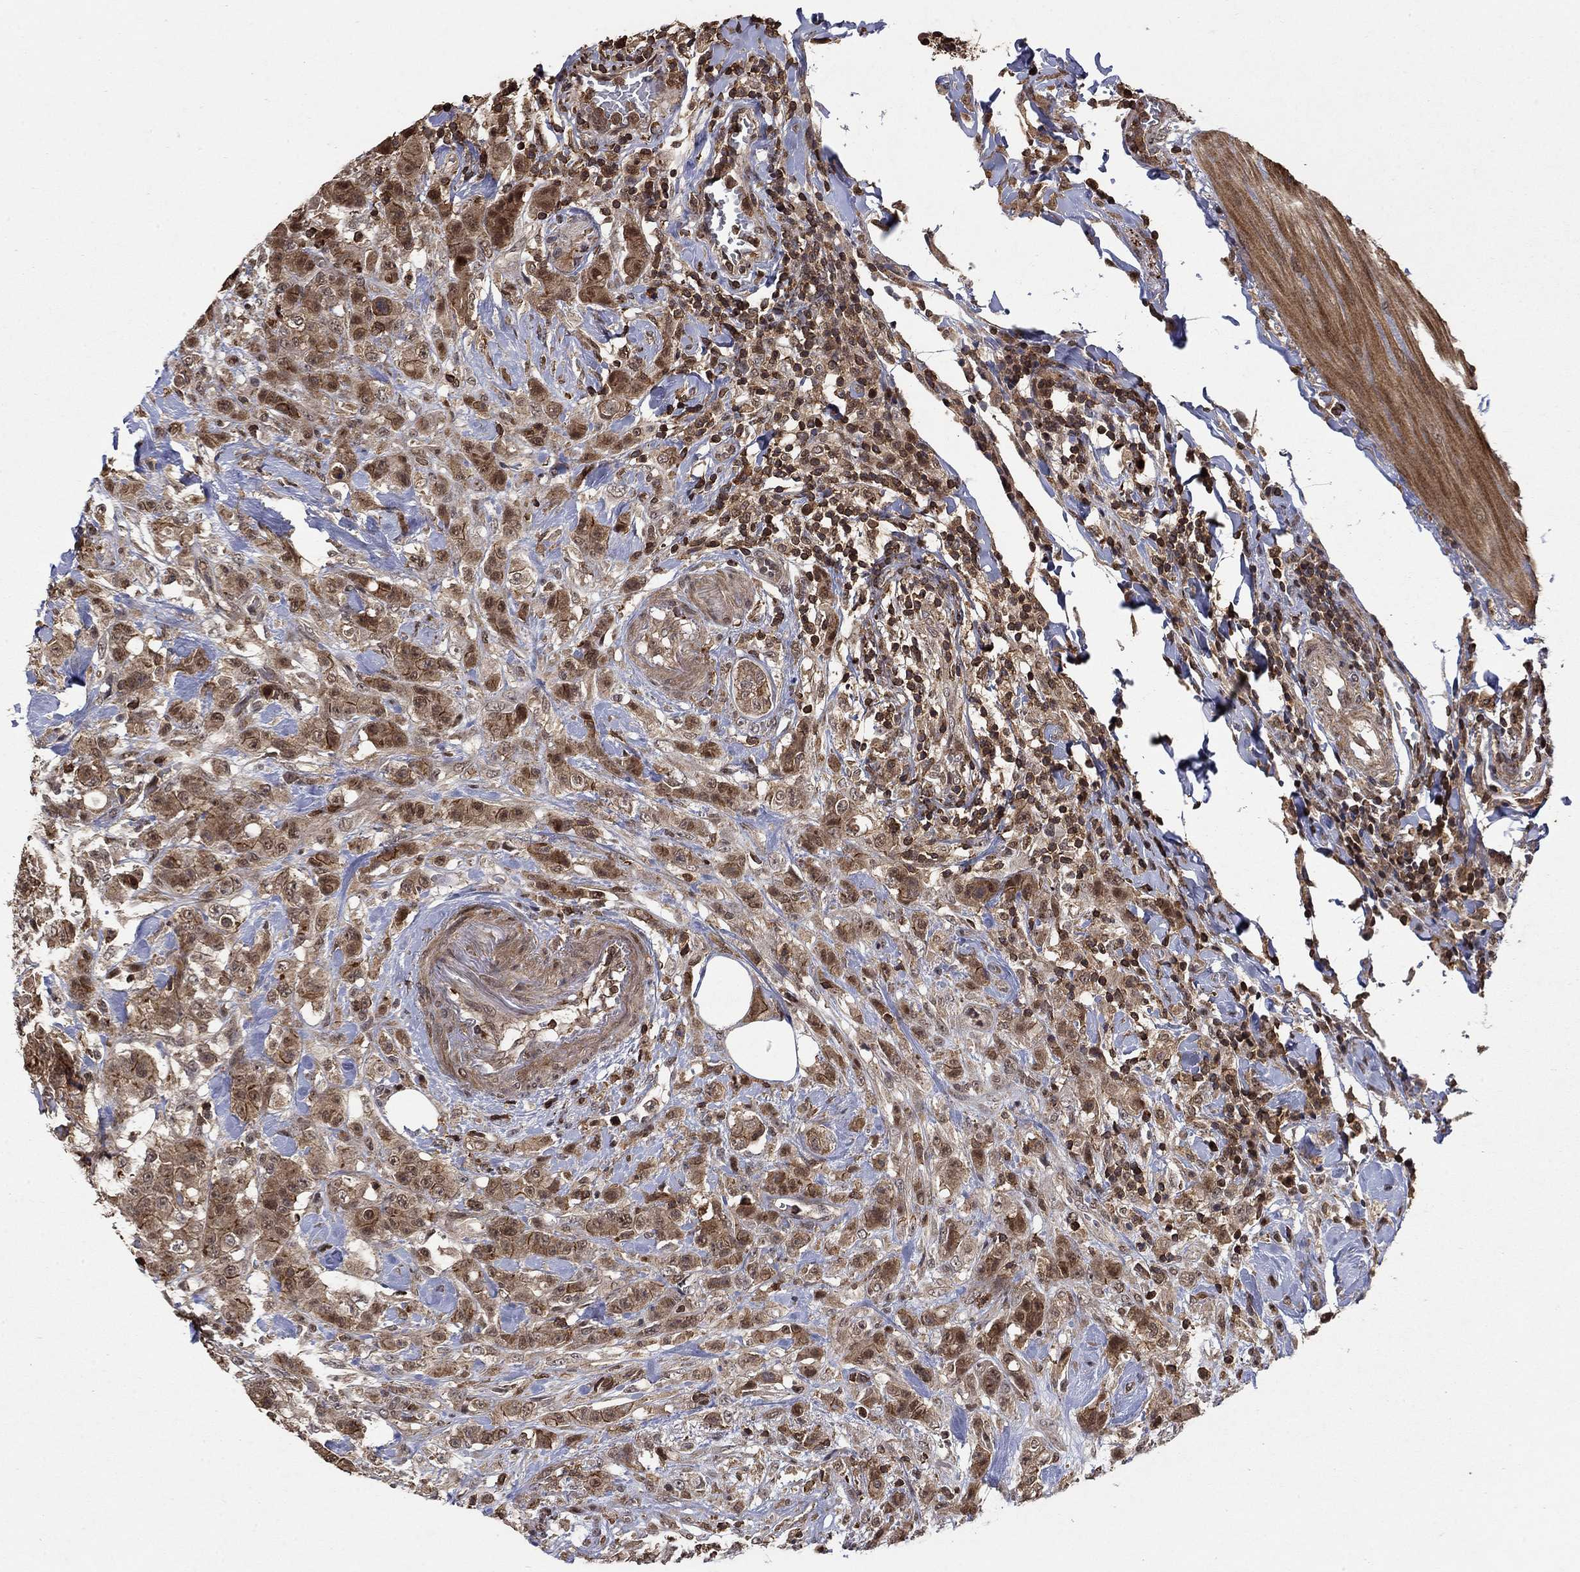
{"staining": {"intensity": "moderate", "quantity": ">75%", "location": "cytoplasmic/membranous,nuclear"}, "tissue": "colorectal cancer", "cell_type": "Tumor cells", "image_type": "cancer", "snomed": [{"axis": "morphology", "description": "Adenocarcinoma, NOS"}, {"axis": "topography", "description": "Colon"}], "caption": "Human colorectal cancer stained with a brown dye reveals moderate cytoplasmic/membranous and nuclear positive staining in approximately >75% of tumor cells.", "gene": "CCDC66", "patient": {"sex": "female", "age": 69}}